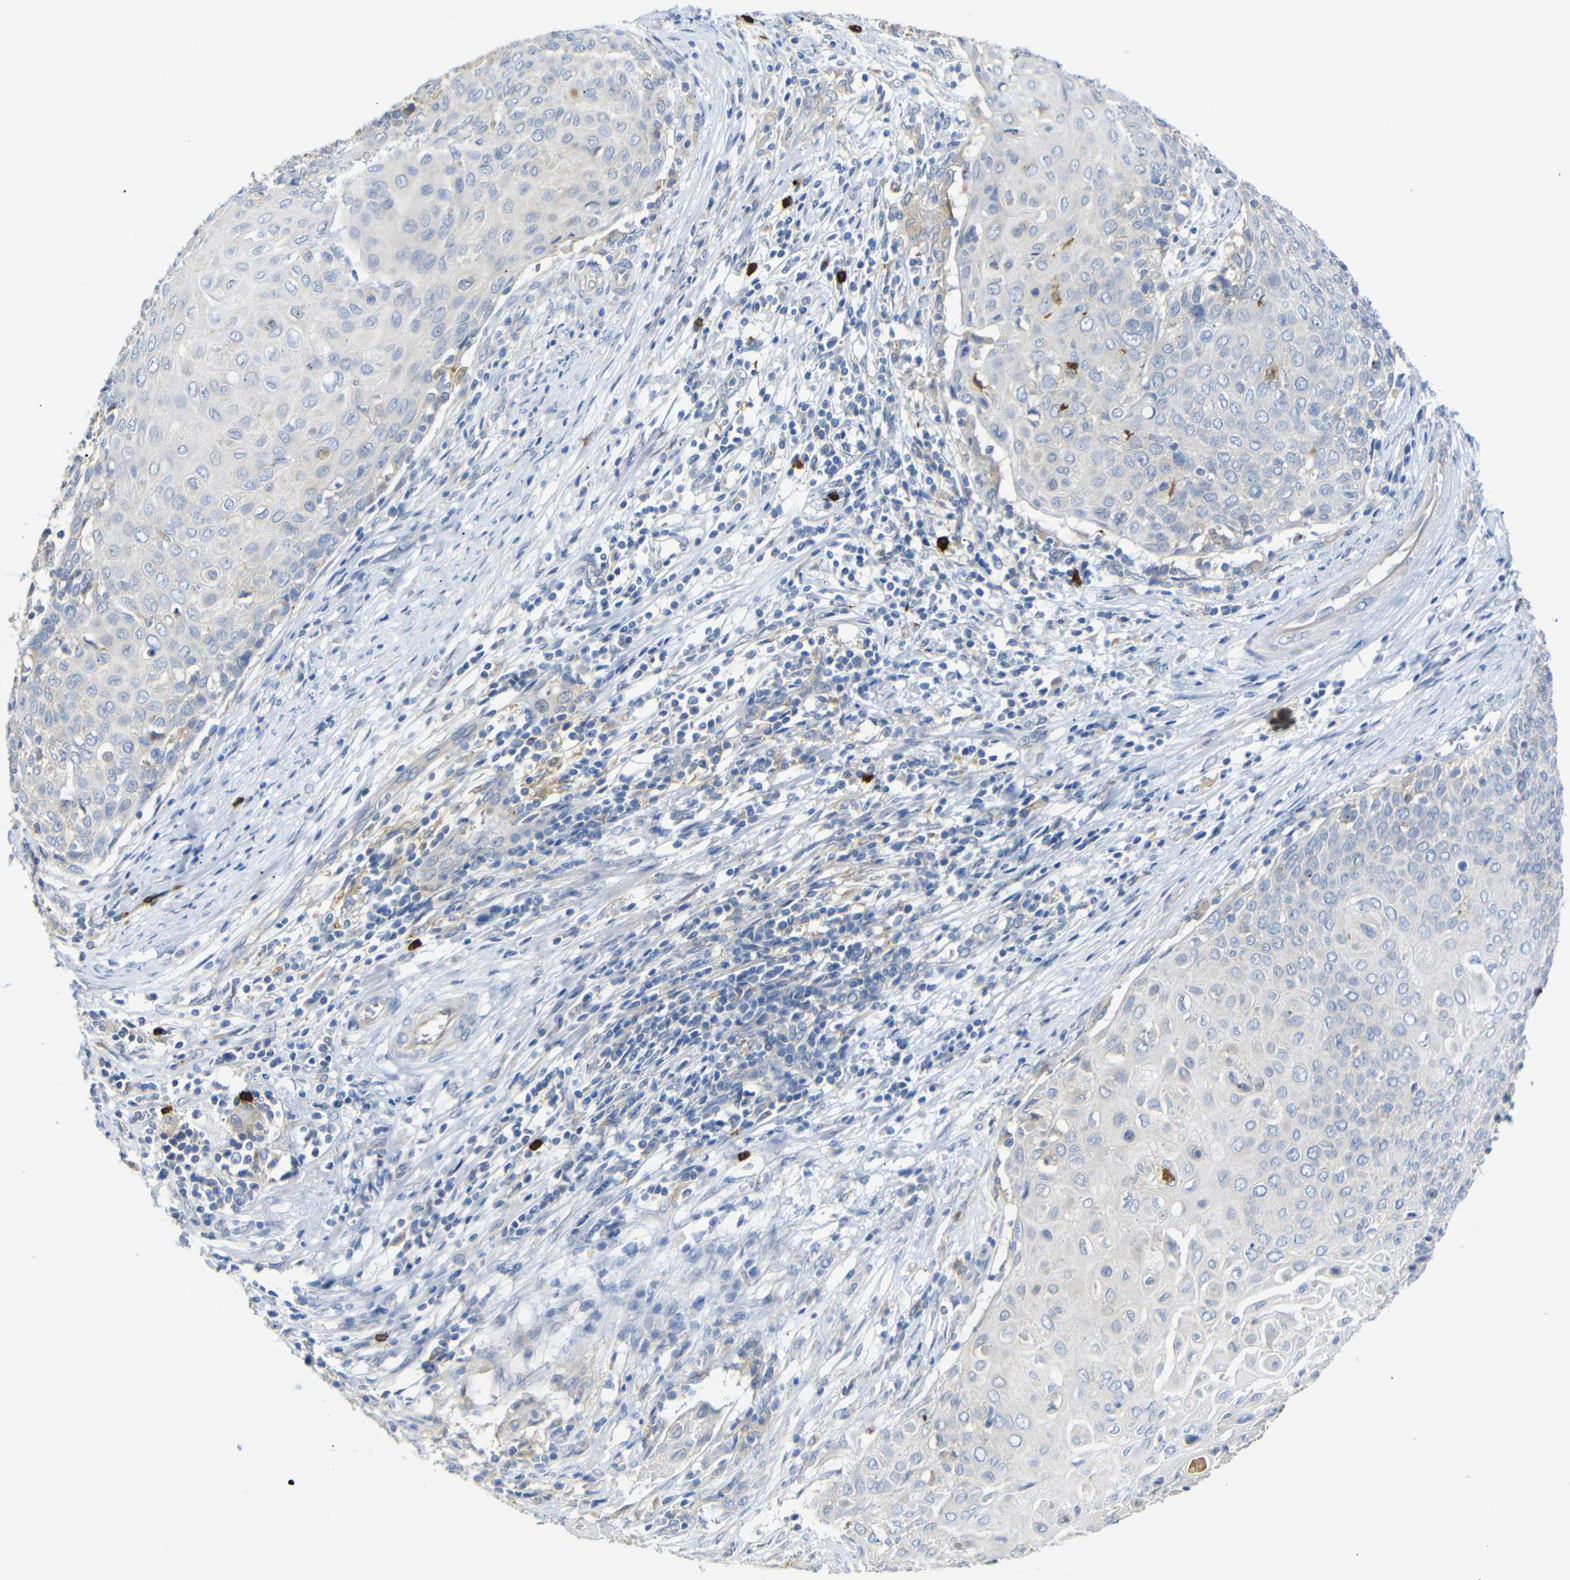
{"staining": {"intensity": "weak", "quantity": "25%-75%", "location": "cytoplasmic/membranous"}, "tissue": "cervical cancer", "cell_type": "Tumor cells", "image_type": "cancer", "snomed": [{"axis": "morphology", "description": "Squamous cell carcinoma, NOS"}, {"axis": "topography", "description": "Cervix"}], "caption": "Cervical squamous cell carcinoma stained with IHC exhibits weak cytoplasmic/membranous positivity in about 25%-75% of tumor cells.", "gene": "ALOX15", "patient": {"sex": "female", "age": 39}}